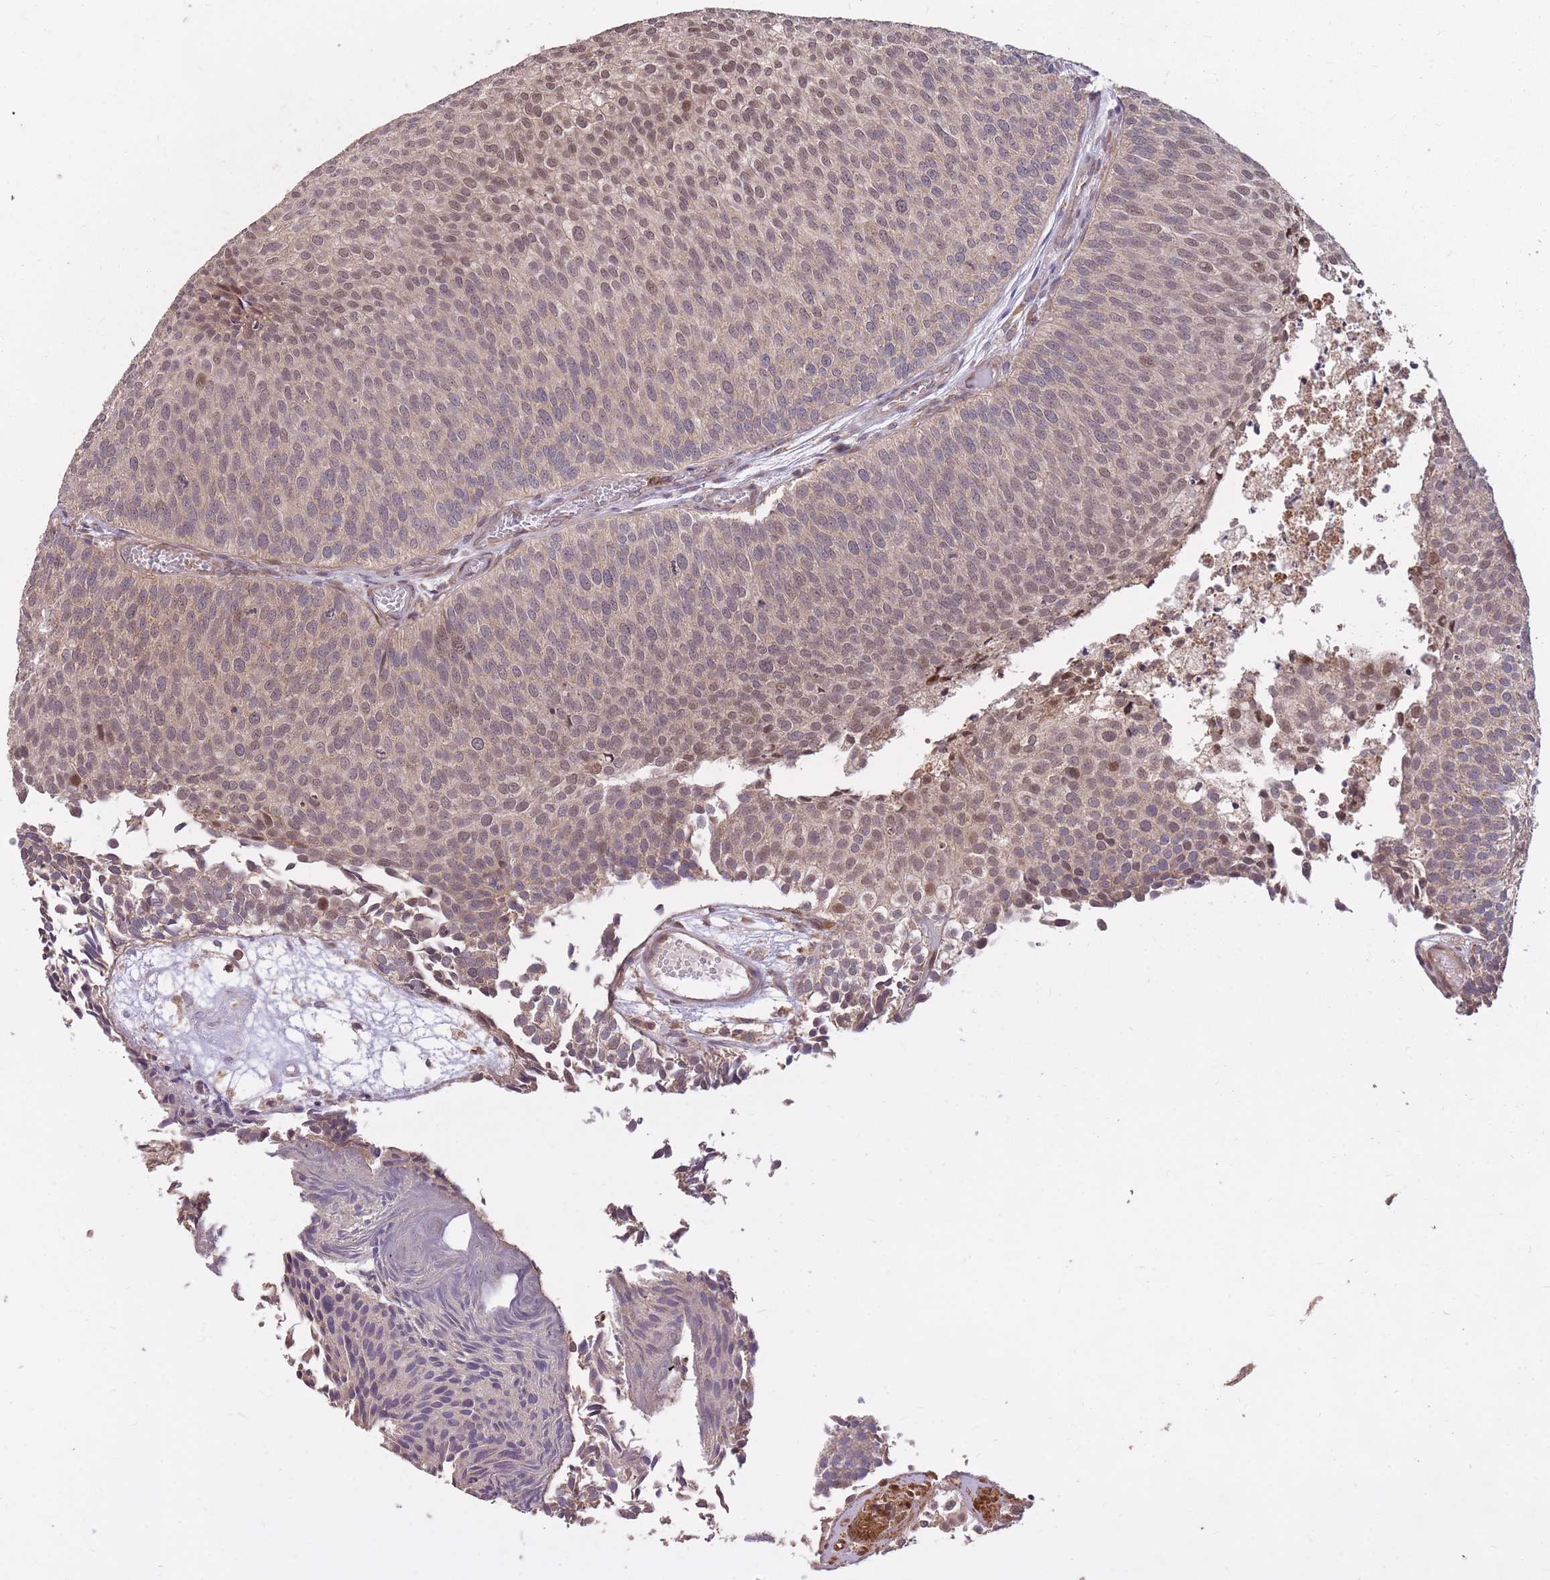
{"staining": {"intensity": "moderate", "quantity": "25%-75%", "location": "cytoplasmic/membranous,nuclear"}, "tissue": "urothelial cancer", "cell_type": "Tumor cells", "image_type": "cancer", "snomed": [{"axis": "morphology", "description": "Urothelial carcinoma, Low grade"}, {"axis": "topography", "description": "Urinary bladder"}], "caption": "Immunohistochemical staining of urothelial carcinoma (low-grade) reveals medium levels of moderate cytoplasmic/membranous and nuclear protein expression in about 25%-75% of tumor cells. (DAB (3,3'-diaminobenzidine) IHC, brown staining for protein, blue staining for nuclei).", "gene": "IGF2BP2", "patient": {"sex": "male", "age": 84}}